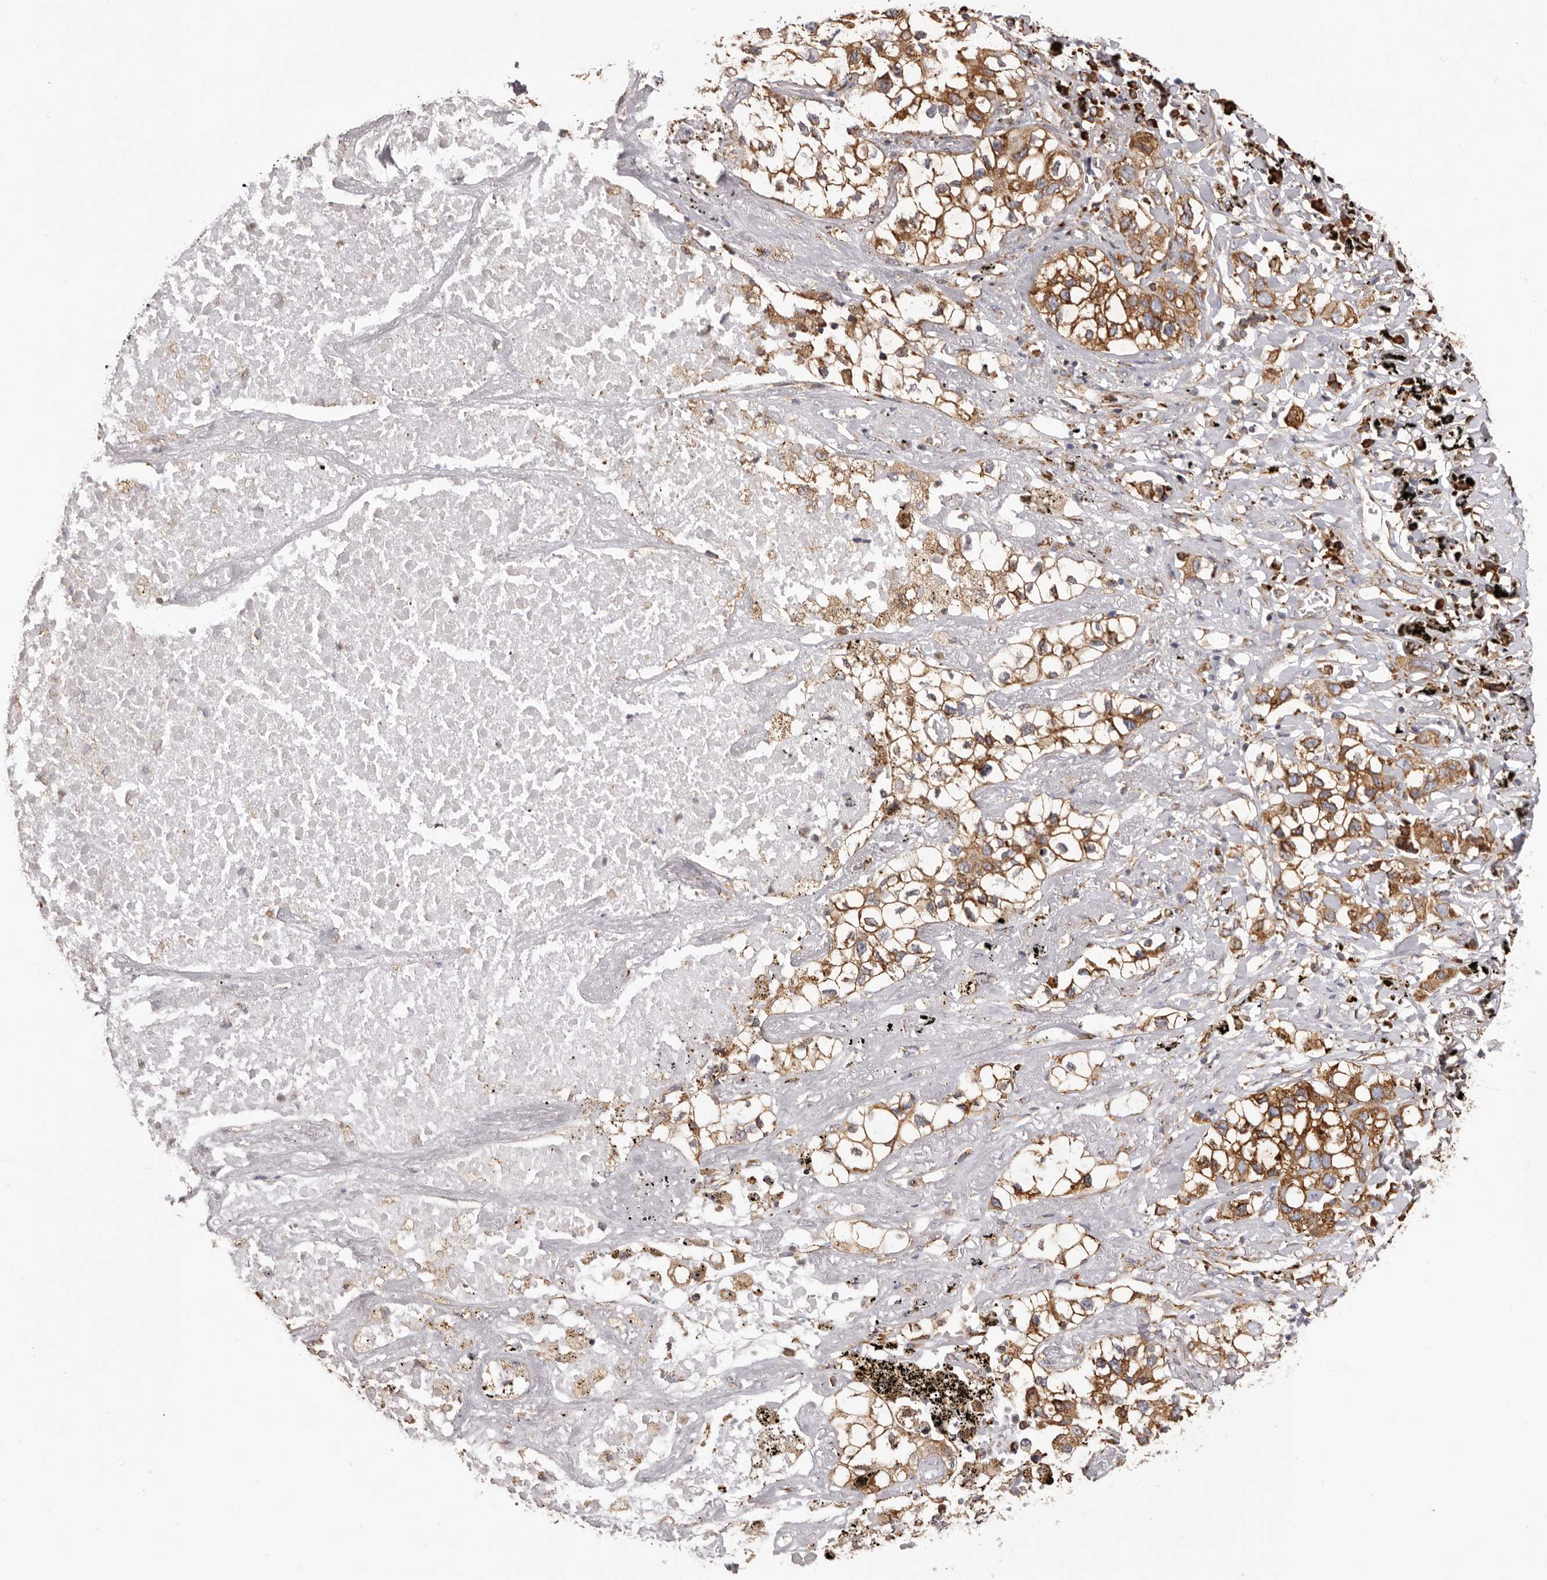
{"staining": {"intensity": "moderate", "quantity": ">75%", "location": "cytoplasmic/membranous"}, "tissue": "lung cancer", "cell_type": "Tumor cells", "image_type": "cancer", "snomed": [{"axis": "morphology", "description": "Adenocarcinoma, NOS"}, {"axis": "topography", "description": "Lung"}], "caption": "A high-resolution micrograph shows IHC staining of lung adenocarcinoma, which shows moderate cytoplasmic/membranous expression in about >75% of tumor cells.", "gene": "QRSL1", "patient": {"sex": "male", "age": 63}}